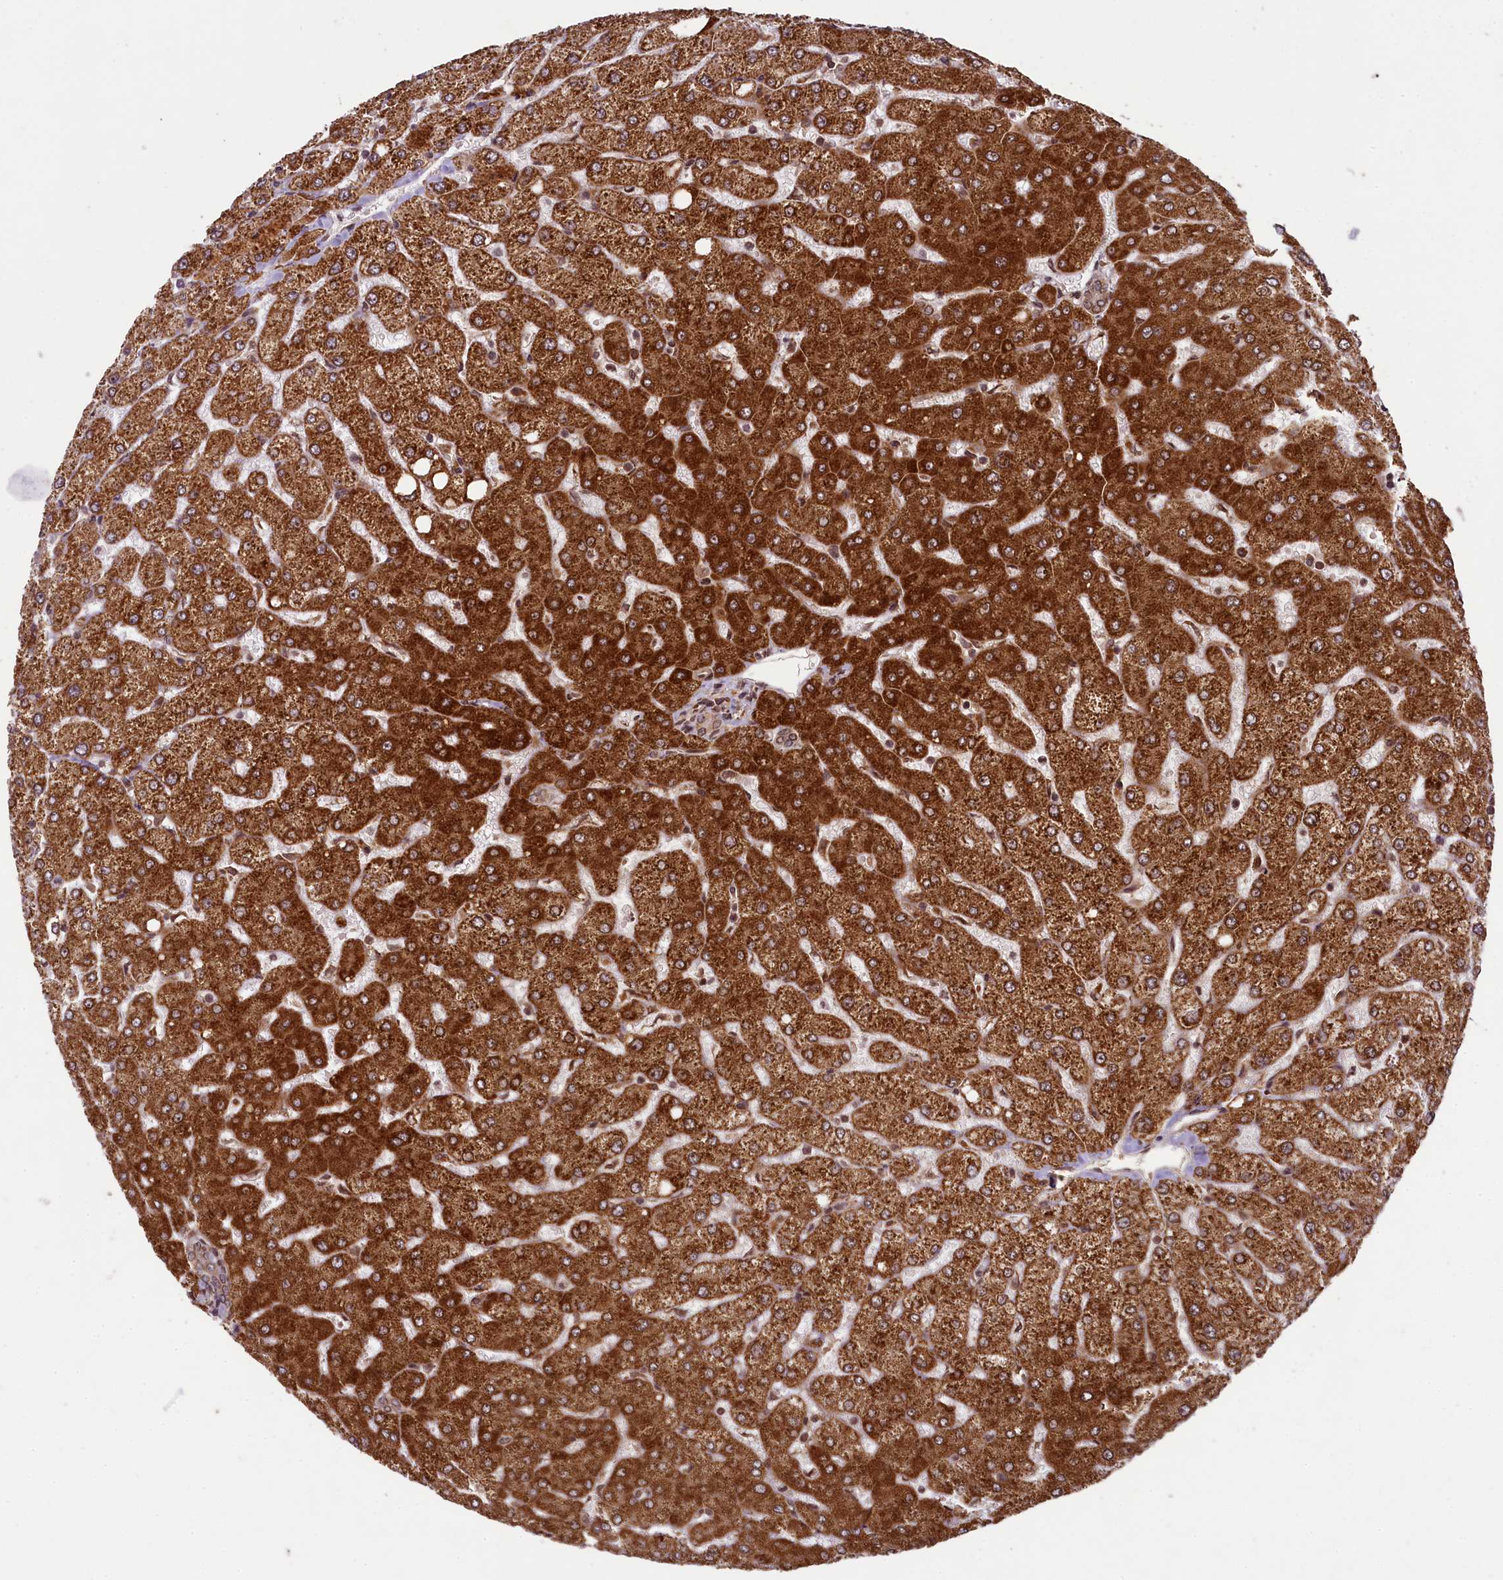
{"staining": {"intensity": "weak", "quantity": ">75%", "location": "cytoplasmic/membranous"}, "tissue": "liver", "cell_type": "Cholangiocytes", "image_type": "normal", "snomed": [{"axis": "morphology", "description": "Normal tissue, NOS"}, {"axis": "topography", "description": "Liver"}], "caption": "Liver stained with a brown dye displays weak cytoplasmic/membranous positive positivity in approximately >75% of cholangiocytes.", "gene": "LARP4", "patient": {"sex": "female", "age": 54}}